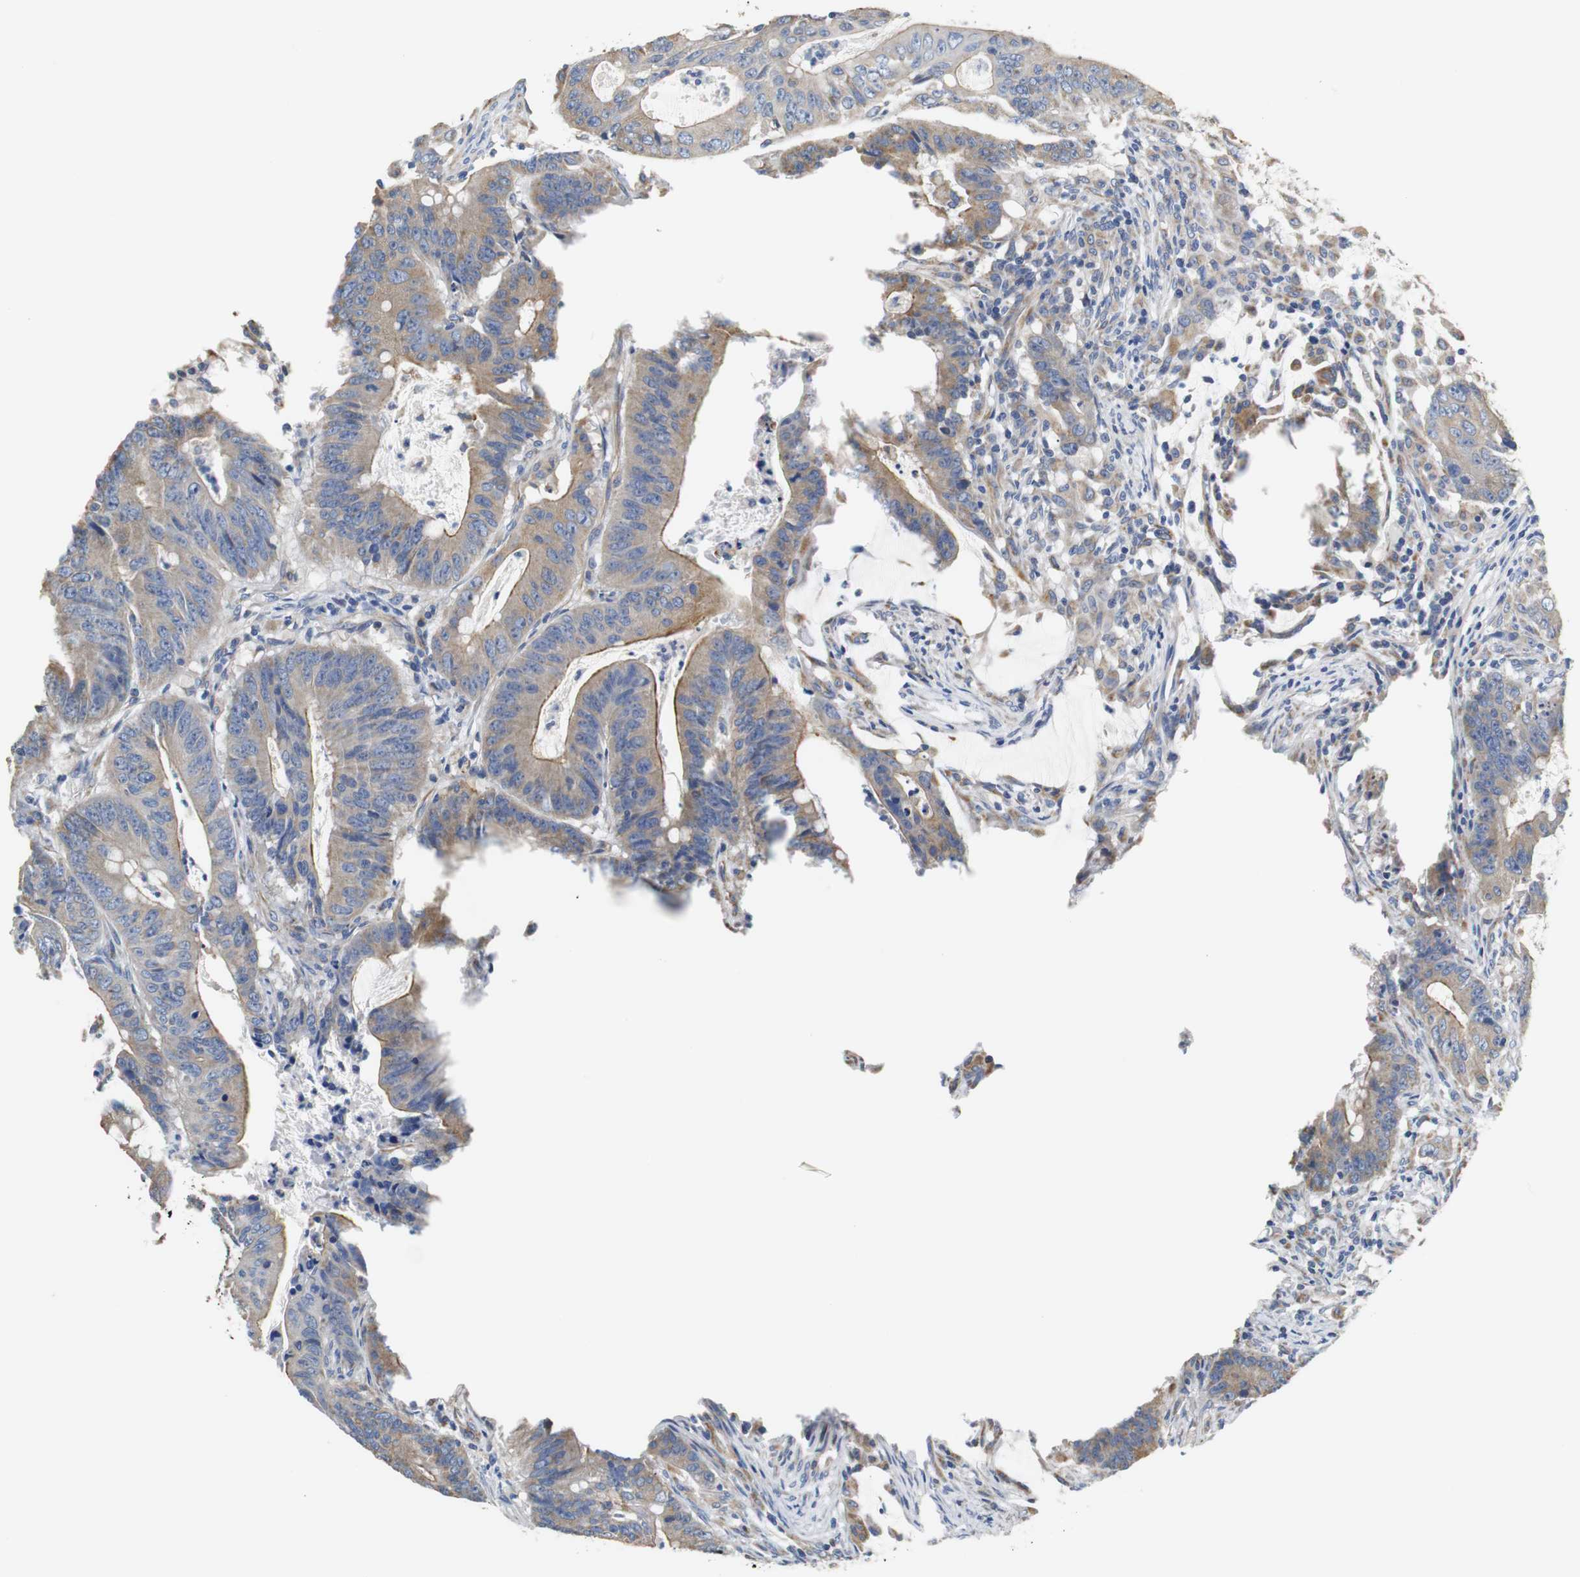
{"staining": {"intensity": "moderate", "quantity": ">75%", "location": "cytoplasmic/membranous"}, "tissue": "colorectal cancer", "cell_type": "Tumor cells", "image_type": "cancer", "snomed": [{"axis": "morphology", "description": "Adenocarcinoma, NOS"}, {"axis": "topography", "description": "Colon"}], "caption": "There is medium levels of moderate cytoplasmic/membranous expression in tumor cells of adenocarcinoma (colorectal), as demonstrated by immunohistochemical staining (brown color).", "gene": "PCK1", "patient": {"sex": "male", "age": 45}}